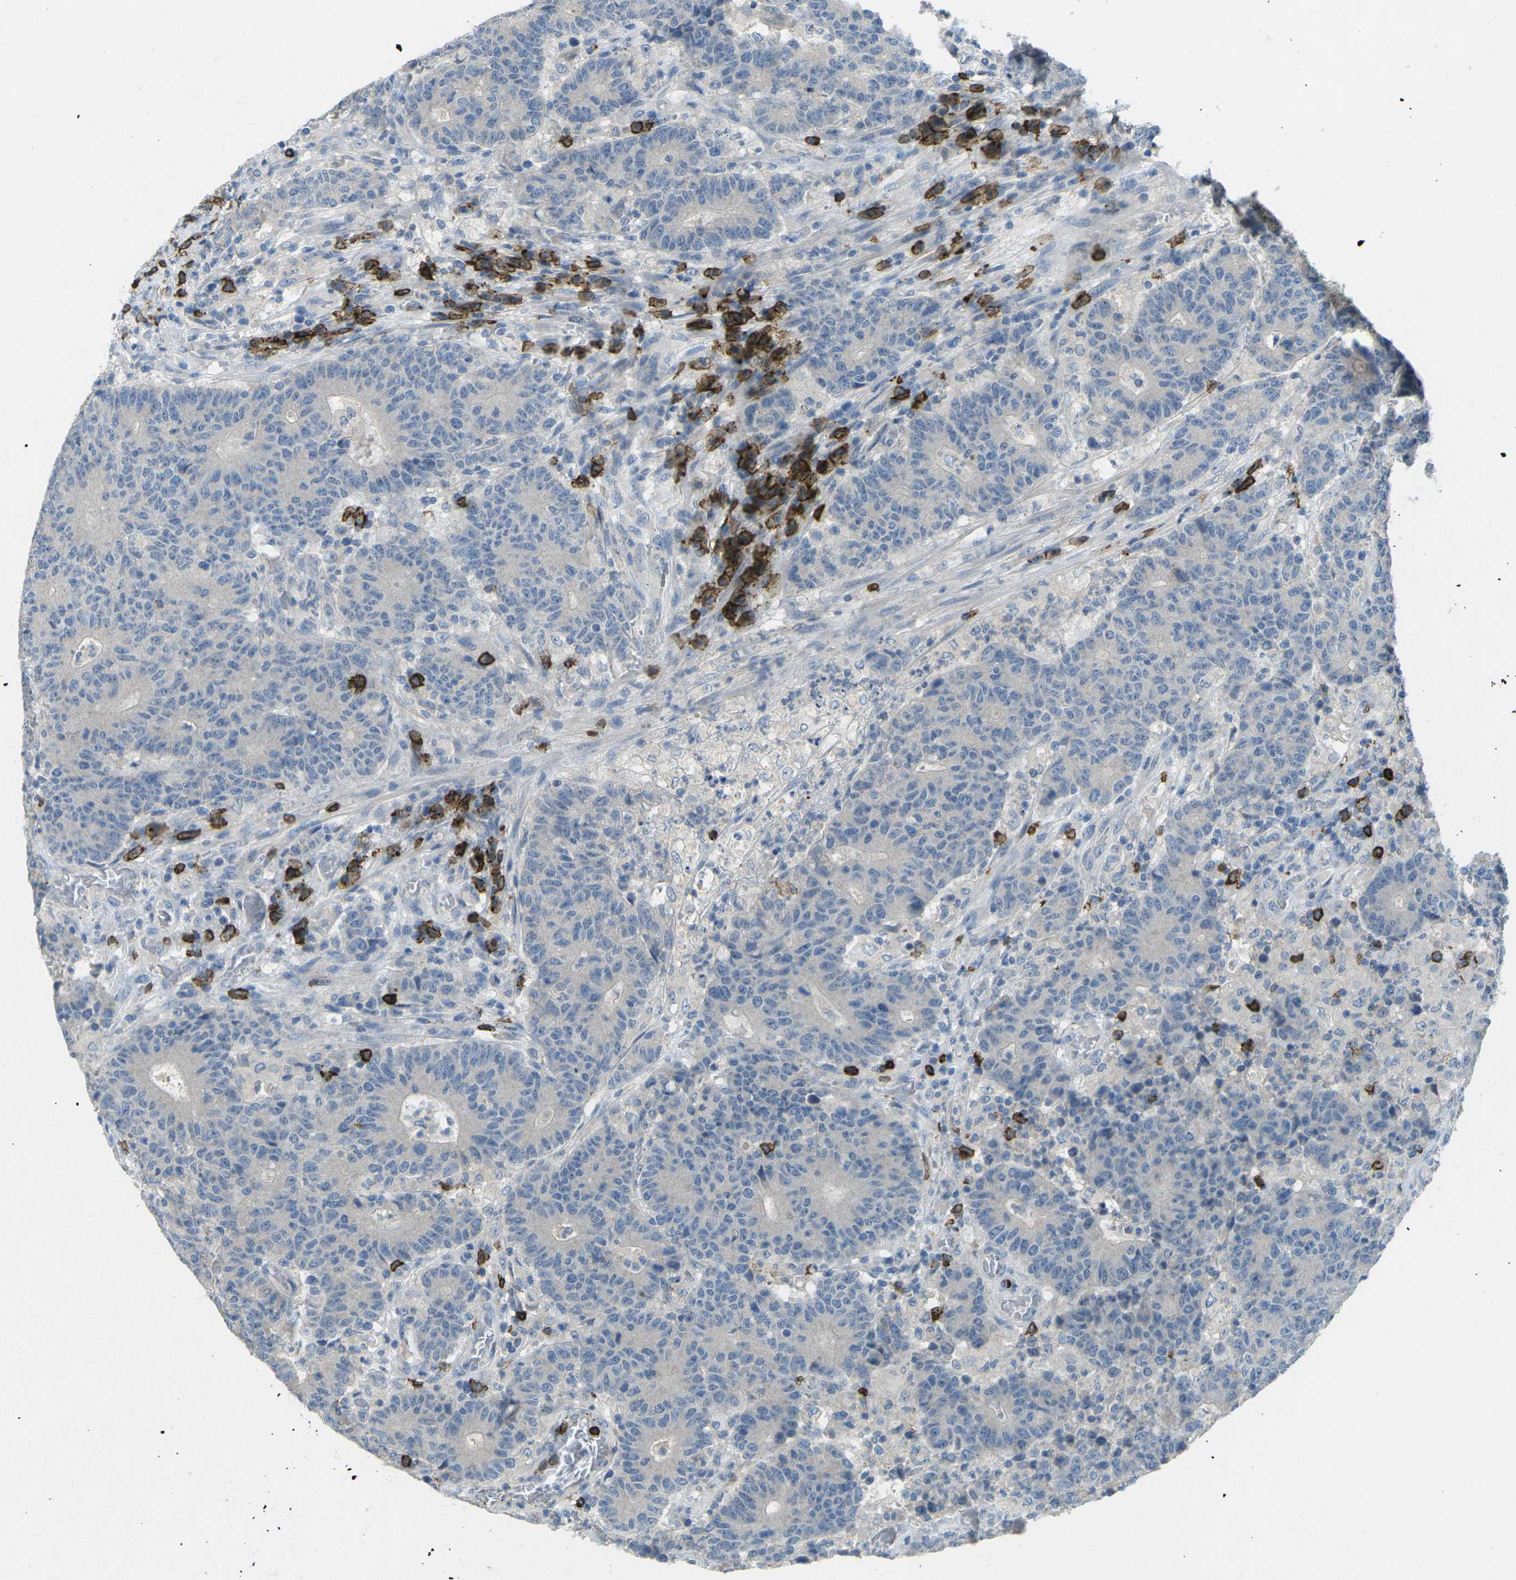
{"staining": {"intensity": "negative", "quantity": "none", "location": "none"}, "tissue": "colorectal cancer", "cell_type": "Tumor cells", "image_type": "cancer", "snomed": [{"axis": "morphology", "description": "Normal tissue, NOS"}, {"axis": "morphology", "description": "Adenocarcinoma, NOS"}, {"axis": "topography", "description": "Colon"}], "caption": "This is an immunohistochemistry (IHC) image of human adenocarcinoma (colorectal). There is no positivity in tumor cells.", "gene": "CD19", "patient": {"sex": "female", "age": 75}}